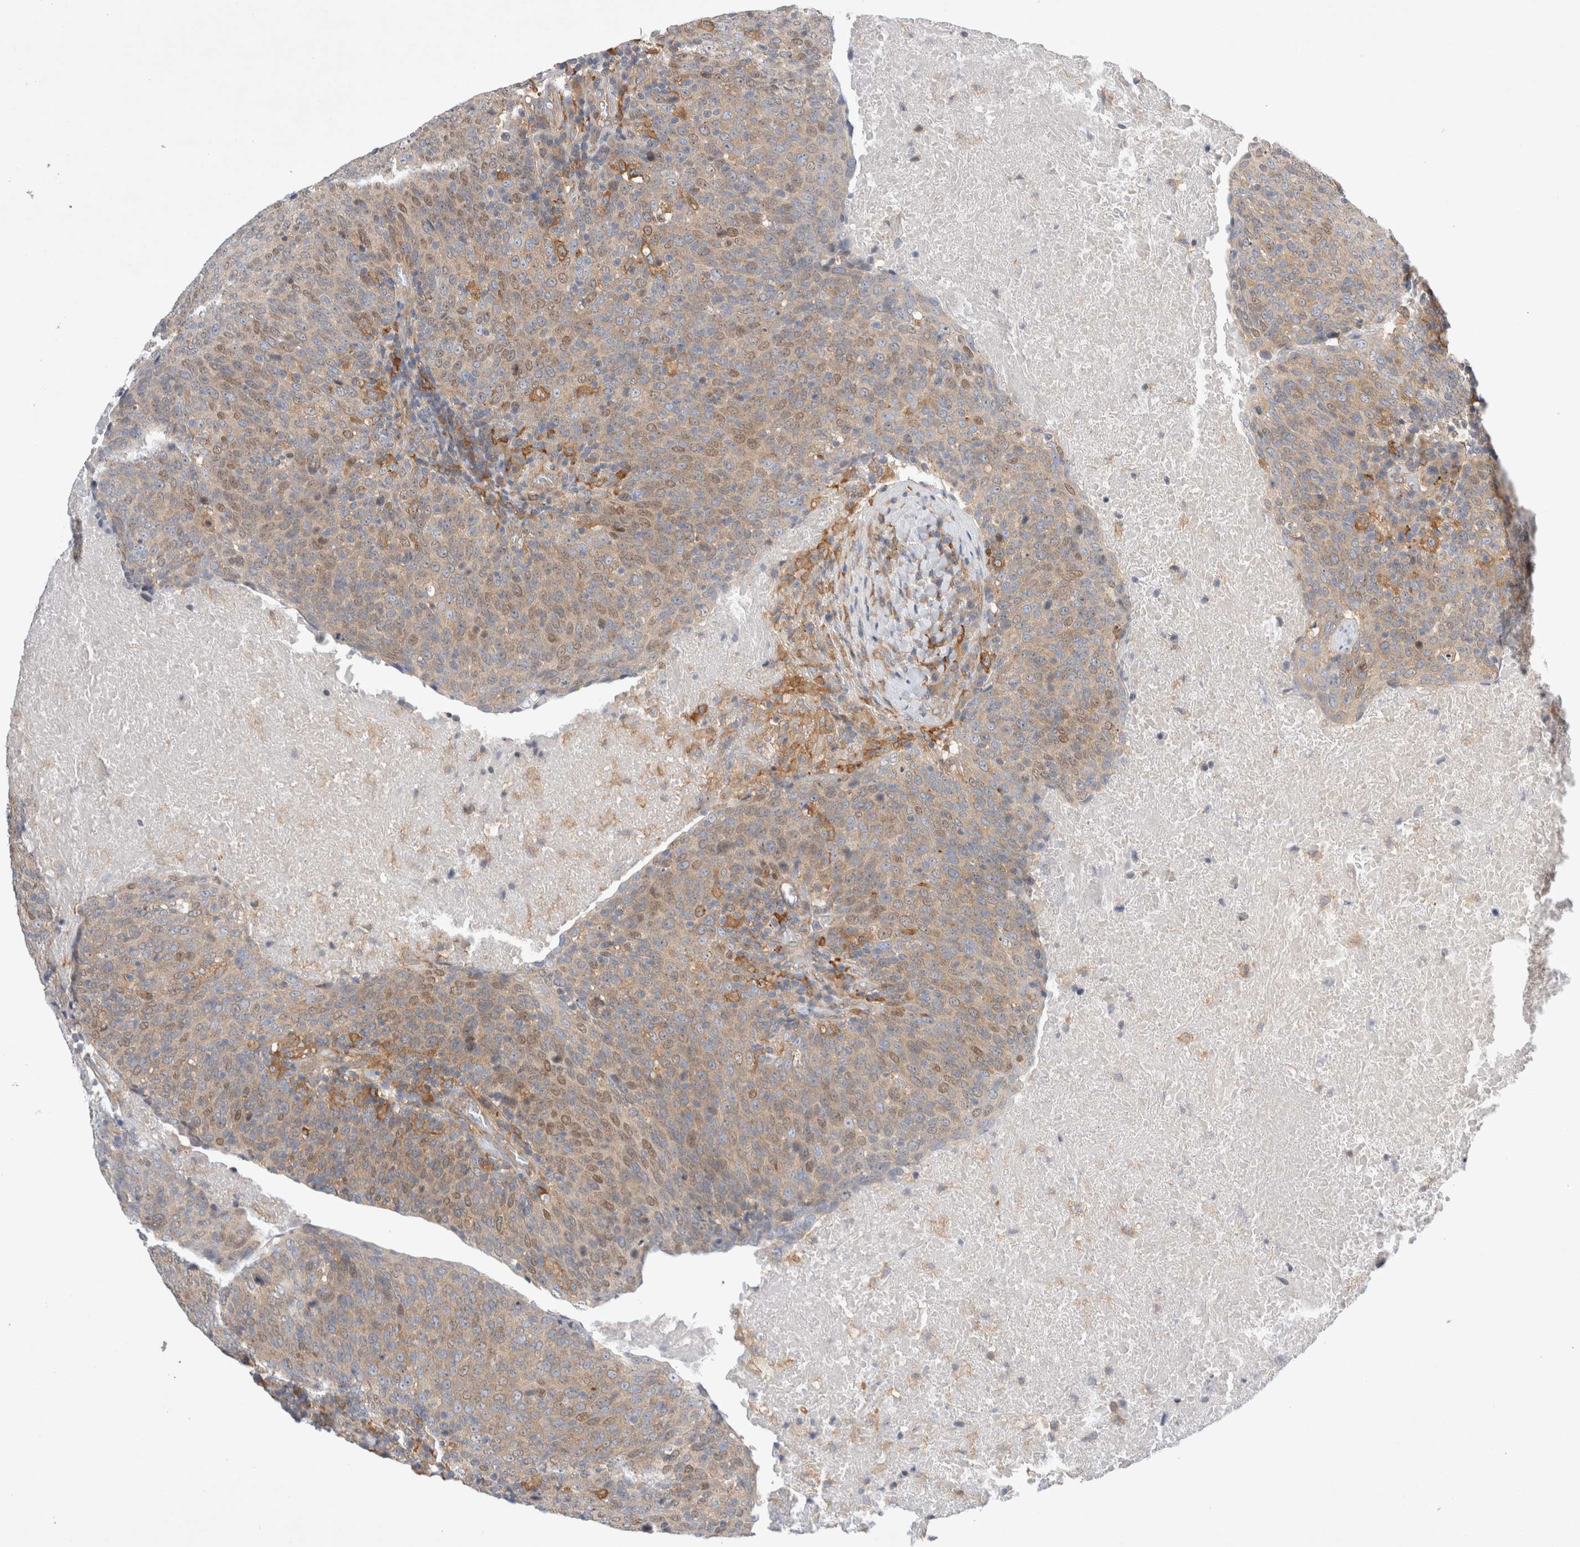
{"staining": {"intensity": "moderate", "quantity": ">75%", "location": "cytoplasmic/membranous,nuclear"}, "tissue": "head and neck cancer", "cell_type": "Tumor cells", "image_type": "cancer", "snomed": [{"axis": "morphology", "description": "Squamous cell carcinoma, NOS"}, {"axis": "morphology", "description": "Squamous cell carcinoma, metastatic, NOS"}, {"axis": "topography", "description": "Lymph node"}, {"axis": "topography", "description": "Head-Neck"}], "caption": "Human head and neck cancer stained with a brown dye displays moderate cytoplasmic/membranous and nuclear positive positivity in about >75% of tumor cells.", "gene": "CDCA7L", "patient": {"sex": "male", "age": 62}}